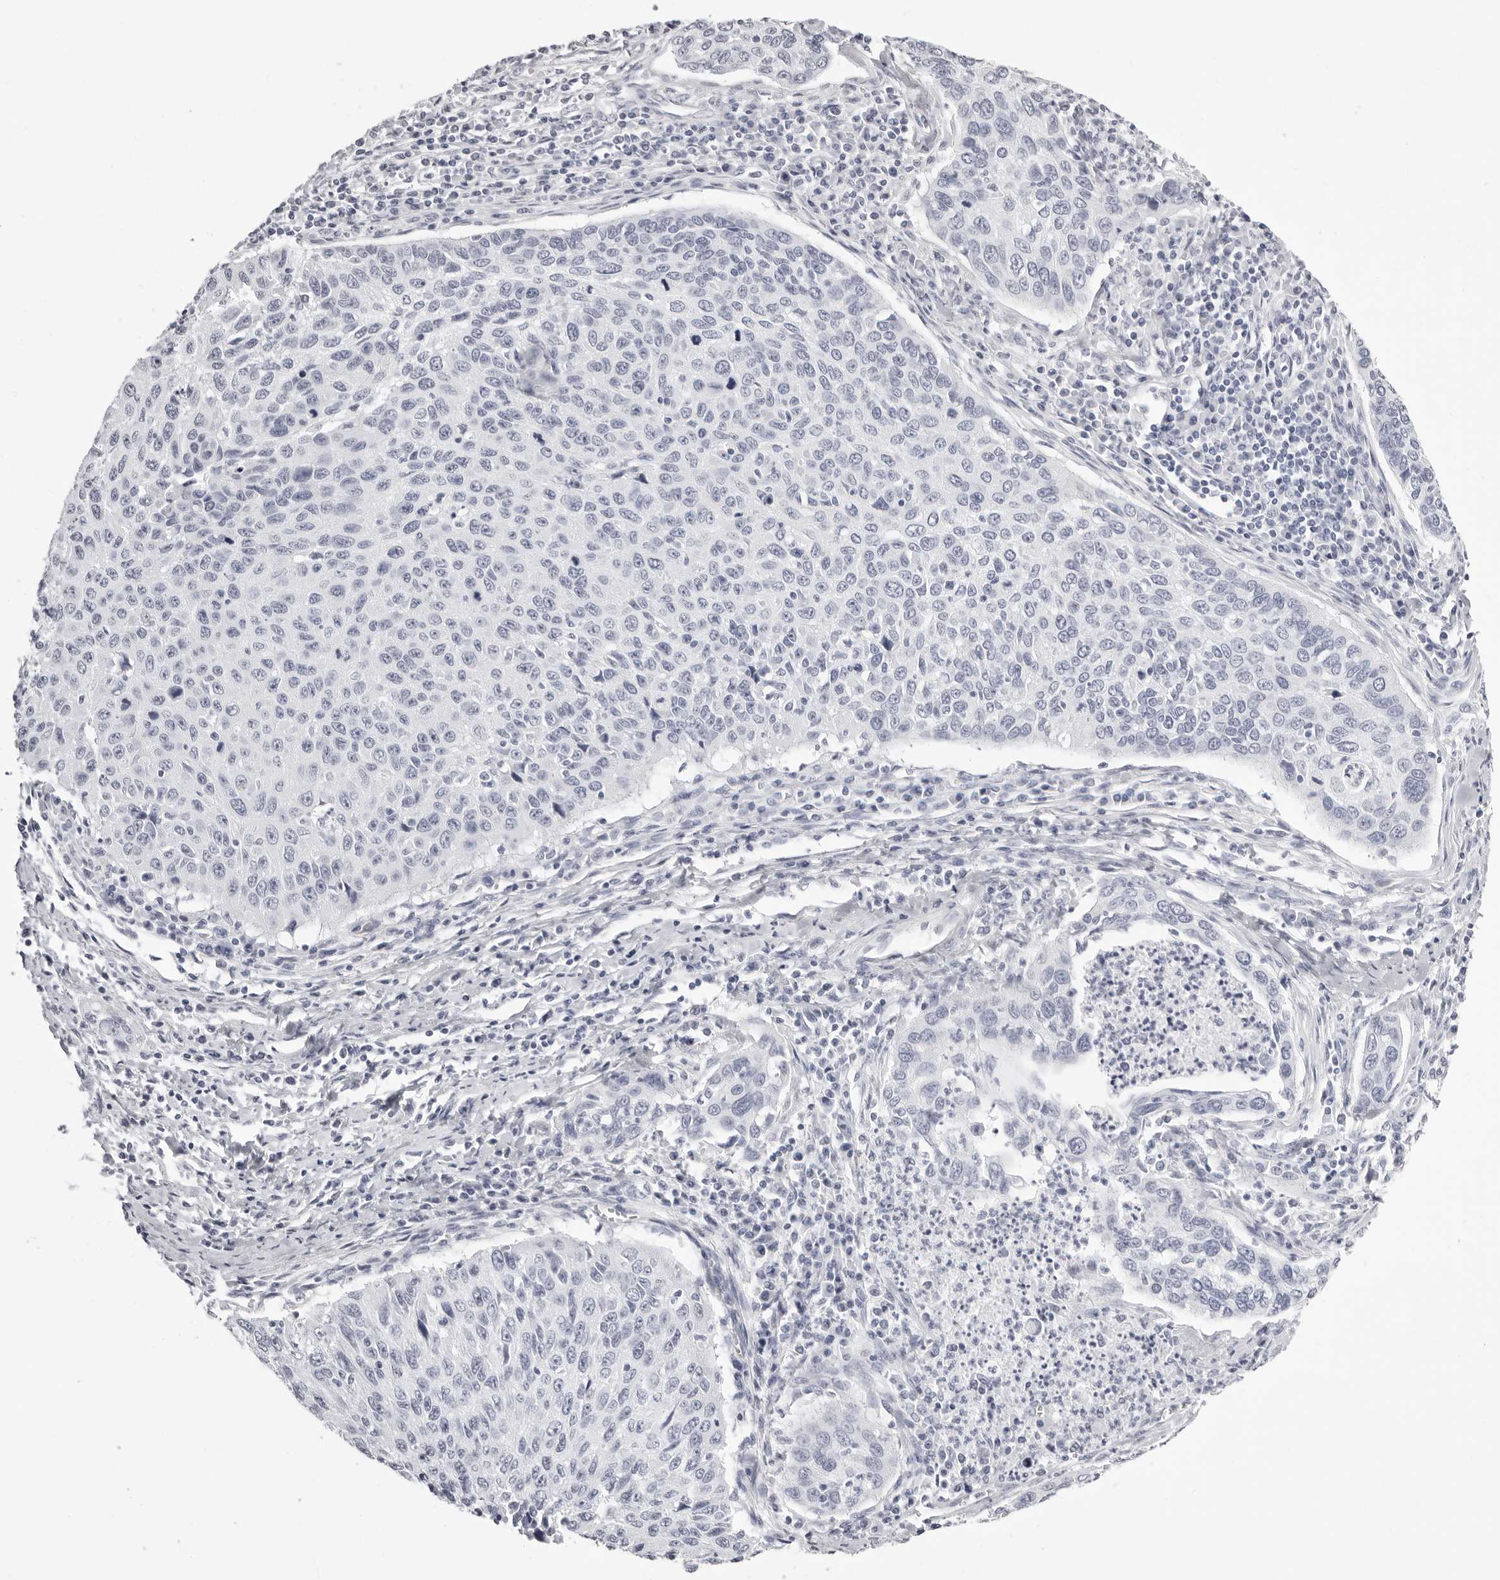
{"staining": {"intensity": "negative", "quantity": "none", "location": "none"}, "tissue": "cervical cancer", "cell_type": "Tumor cells", "image_type": "cancer", "snomed": [{"axis": "morphology", "description": "Squamous cell carcinoma, NOS"}, {"axis": "topography", "description": "Cervix"}], "caption": "This is an IHC image of human cervical squamous cell carcinoma. There is no expression in tumor cells.", "gene": "RHO", "patient": {"sex": "female", "age": 53}}